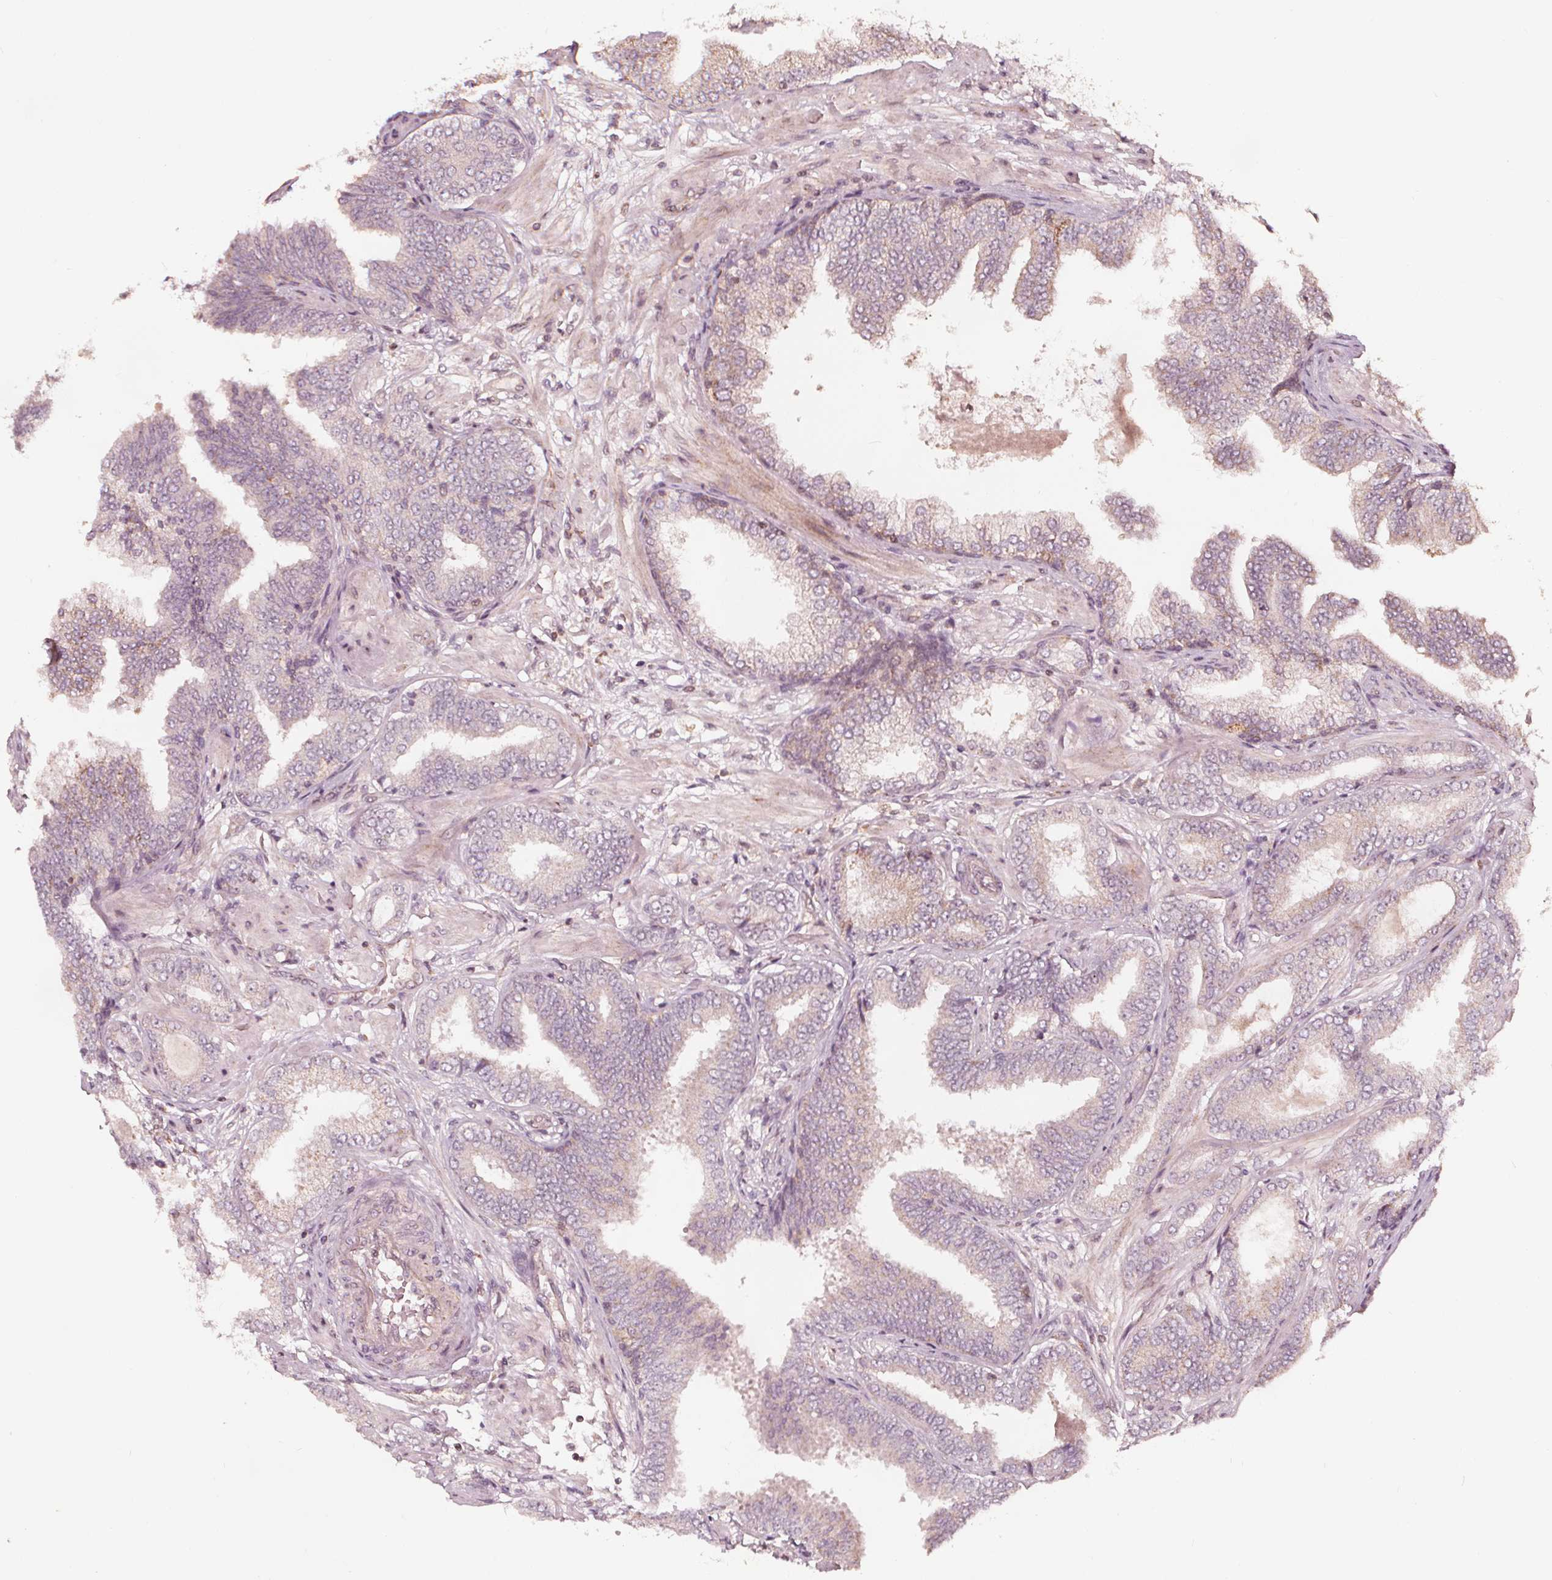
{"staining": {"intensity": "strong", "quantity": "25%-75%", "location": "cytoplasmic/membranous"}, "tissue": "prostate cancer", "cell_type": "Tumor cells", "image_type": "cancer", "snomed": [{"axis": "morphology", "description": "Adenocarcinoma, Low grade"}, {"axis": "topography", "description": "Prostate"}], "caption": "Human prostate low-grade adenocarcinoma stained with a brown dye reveals strong cytoplasmic/membranous positive positivity in approximately 25%-75% of tumor cells.", "gene": "AIP", "patient": {"sex": "male", "age": 55}}